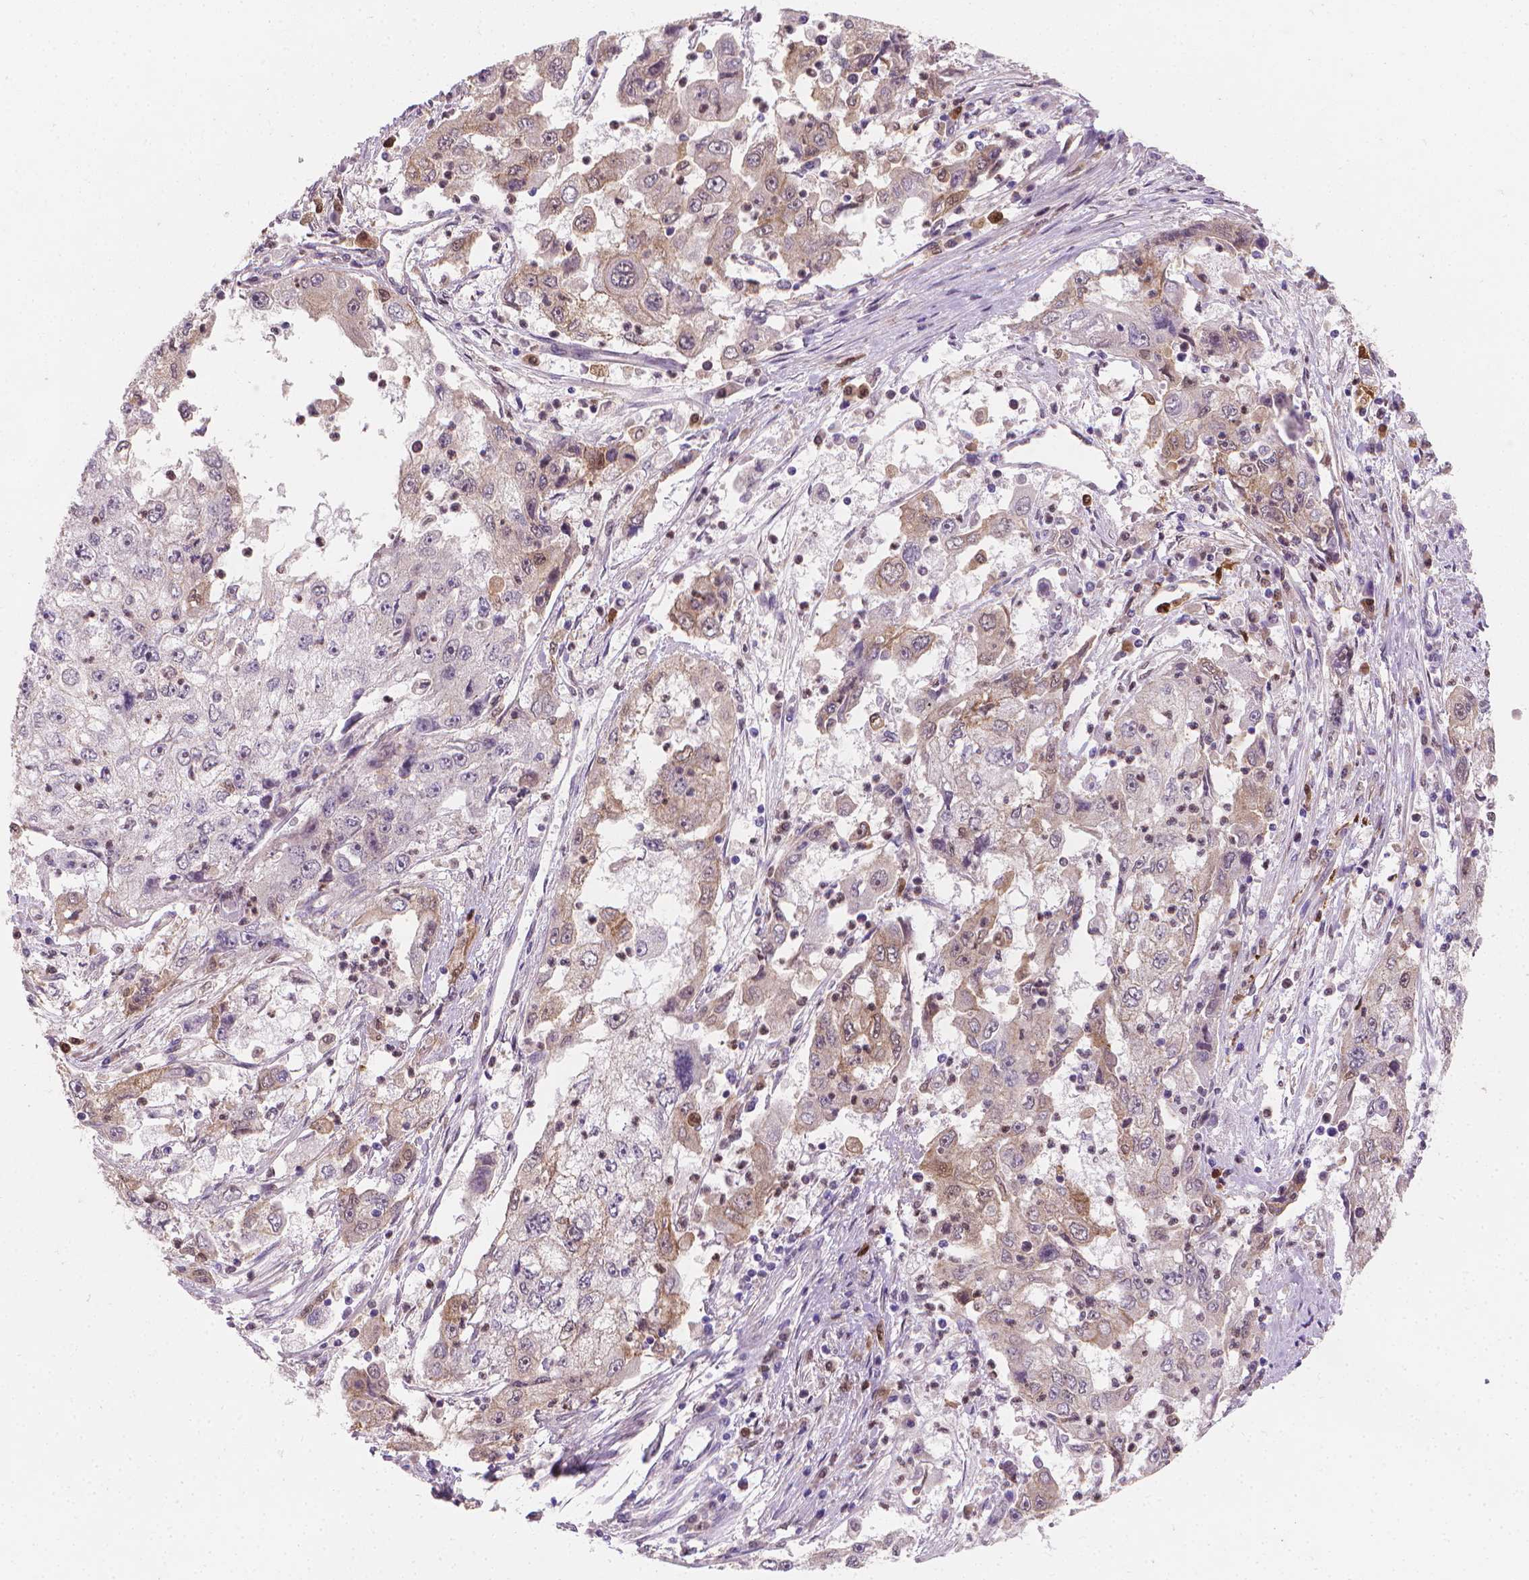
{"staining": {"intensity": "weak", "quantity": "<25%", "location": "cytoplasmic/membranous"}, "tissue": "cervical cancer", "cell_type": "Tumor cells", "image_type": "cancer", "snomed": [{"axis": "morphology", "description": "Squamous cell carcinoma, NOS"}, {"axis": "topography", "description": "Cervix"}], "caption": "Immunohistochemistry (IHC) of cervical squamous cell carcinoma shows no expression in tumor cells. (DAB immunohistochemistry (IHC), high magnification).", "gene": "TNFAIP2", "patient": {"sex": "female", "age": 36}}